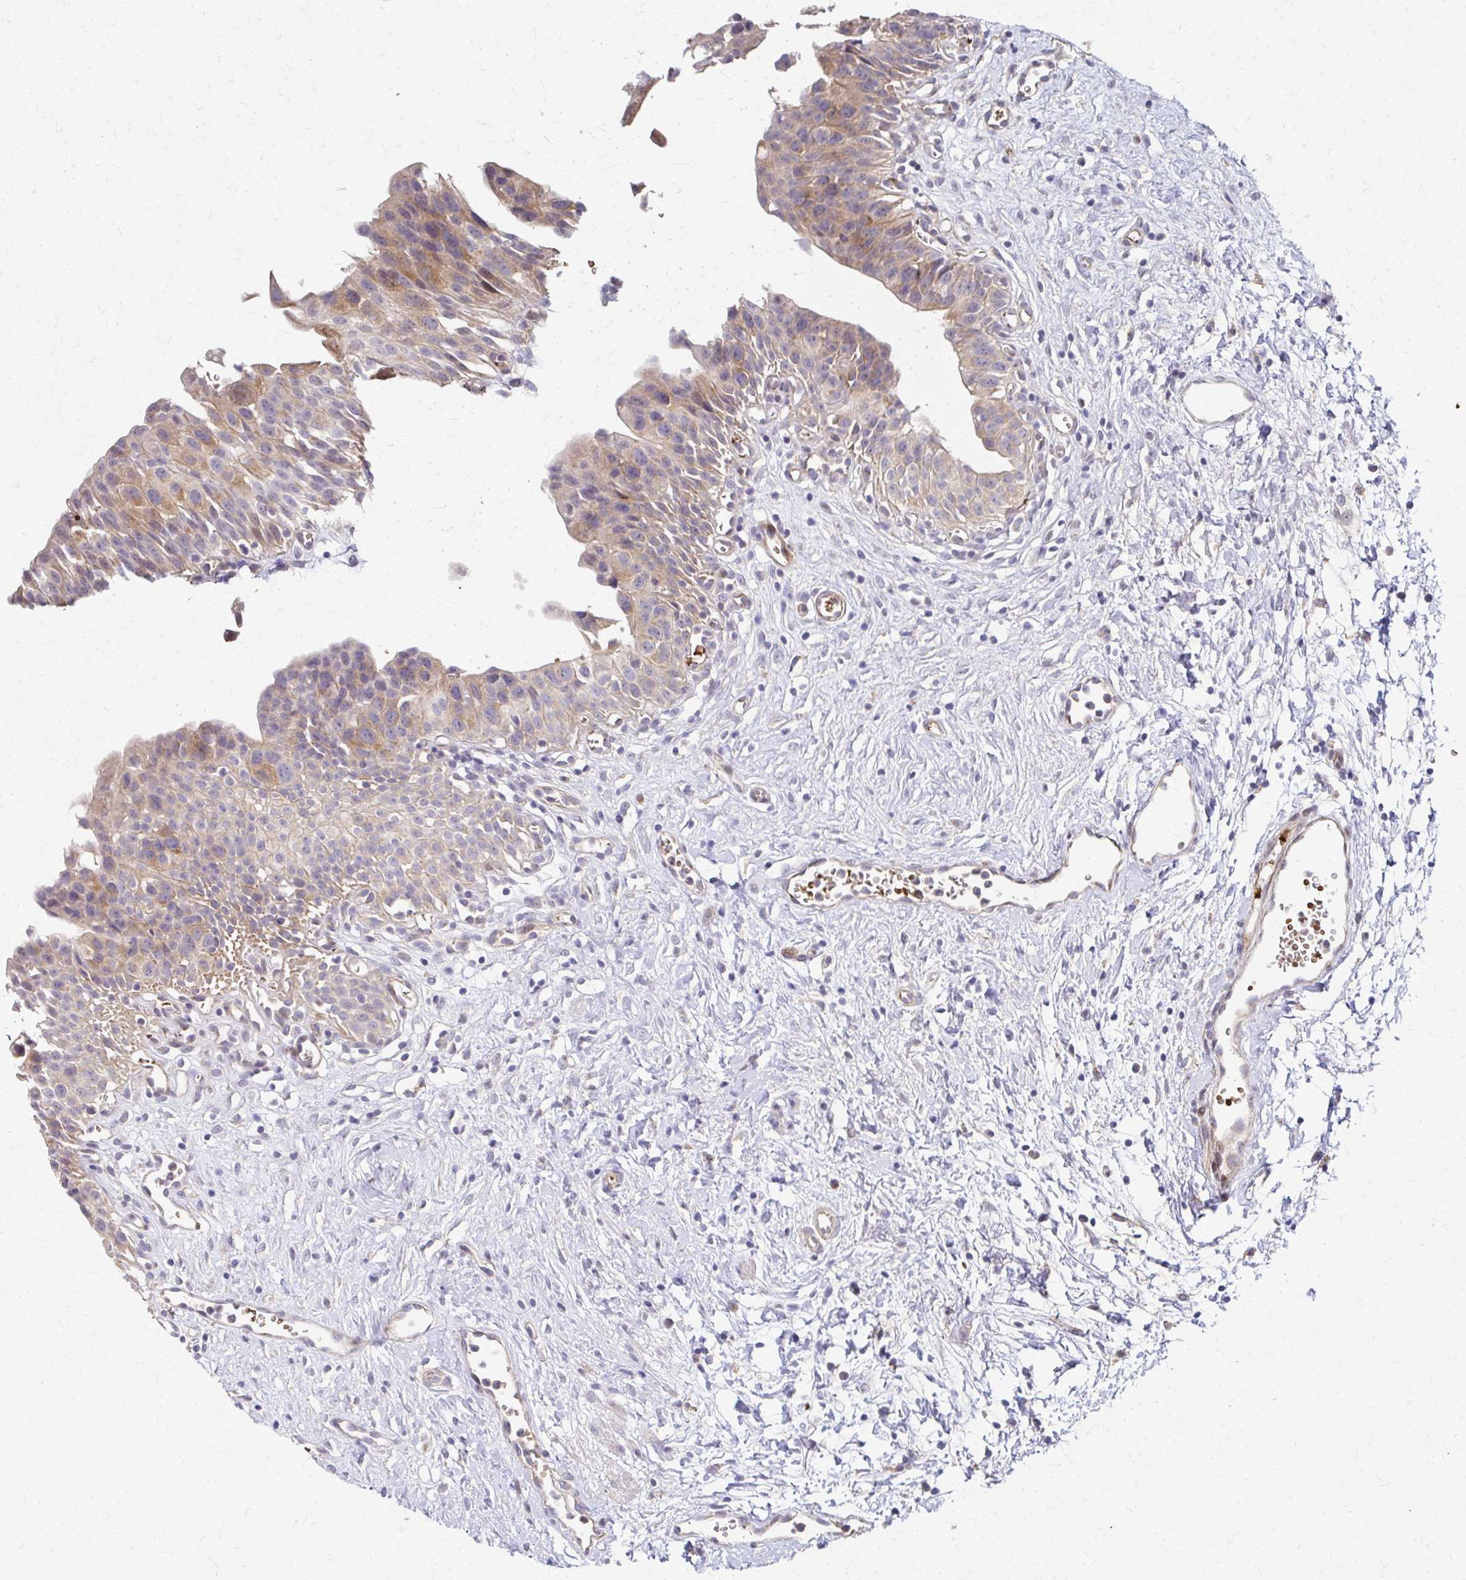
{"staining": {"intensity": "moderate", "quantity": "25%-75%", "location": "cytoplasmic/membranous"}, "tissue": "urinary bladder", "cell_type": "Urothelial cells", "image_type": "normal", "snomed": [{"axis": "morphology", "description": "Normal tissue, NOS"}, {"axis": "topography", "description": "Urinary bladder"}], "caption": "IHC histopathology image of normal urinary bladder: urinary bladder stained using immunohistochemistry exhibits medium levels of moderate protein expression localized specifically in the cytoplasmic/membranous of urothelial cells, appearing as a cytoplasmic/membranous brown color.", "gene": "SKA2", "patient": {"sex": "male", "age": 51}}